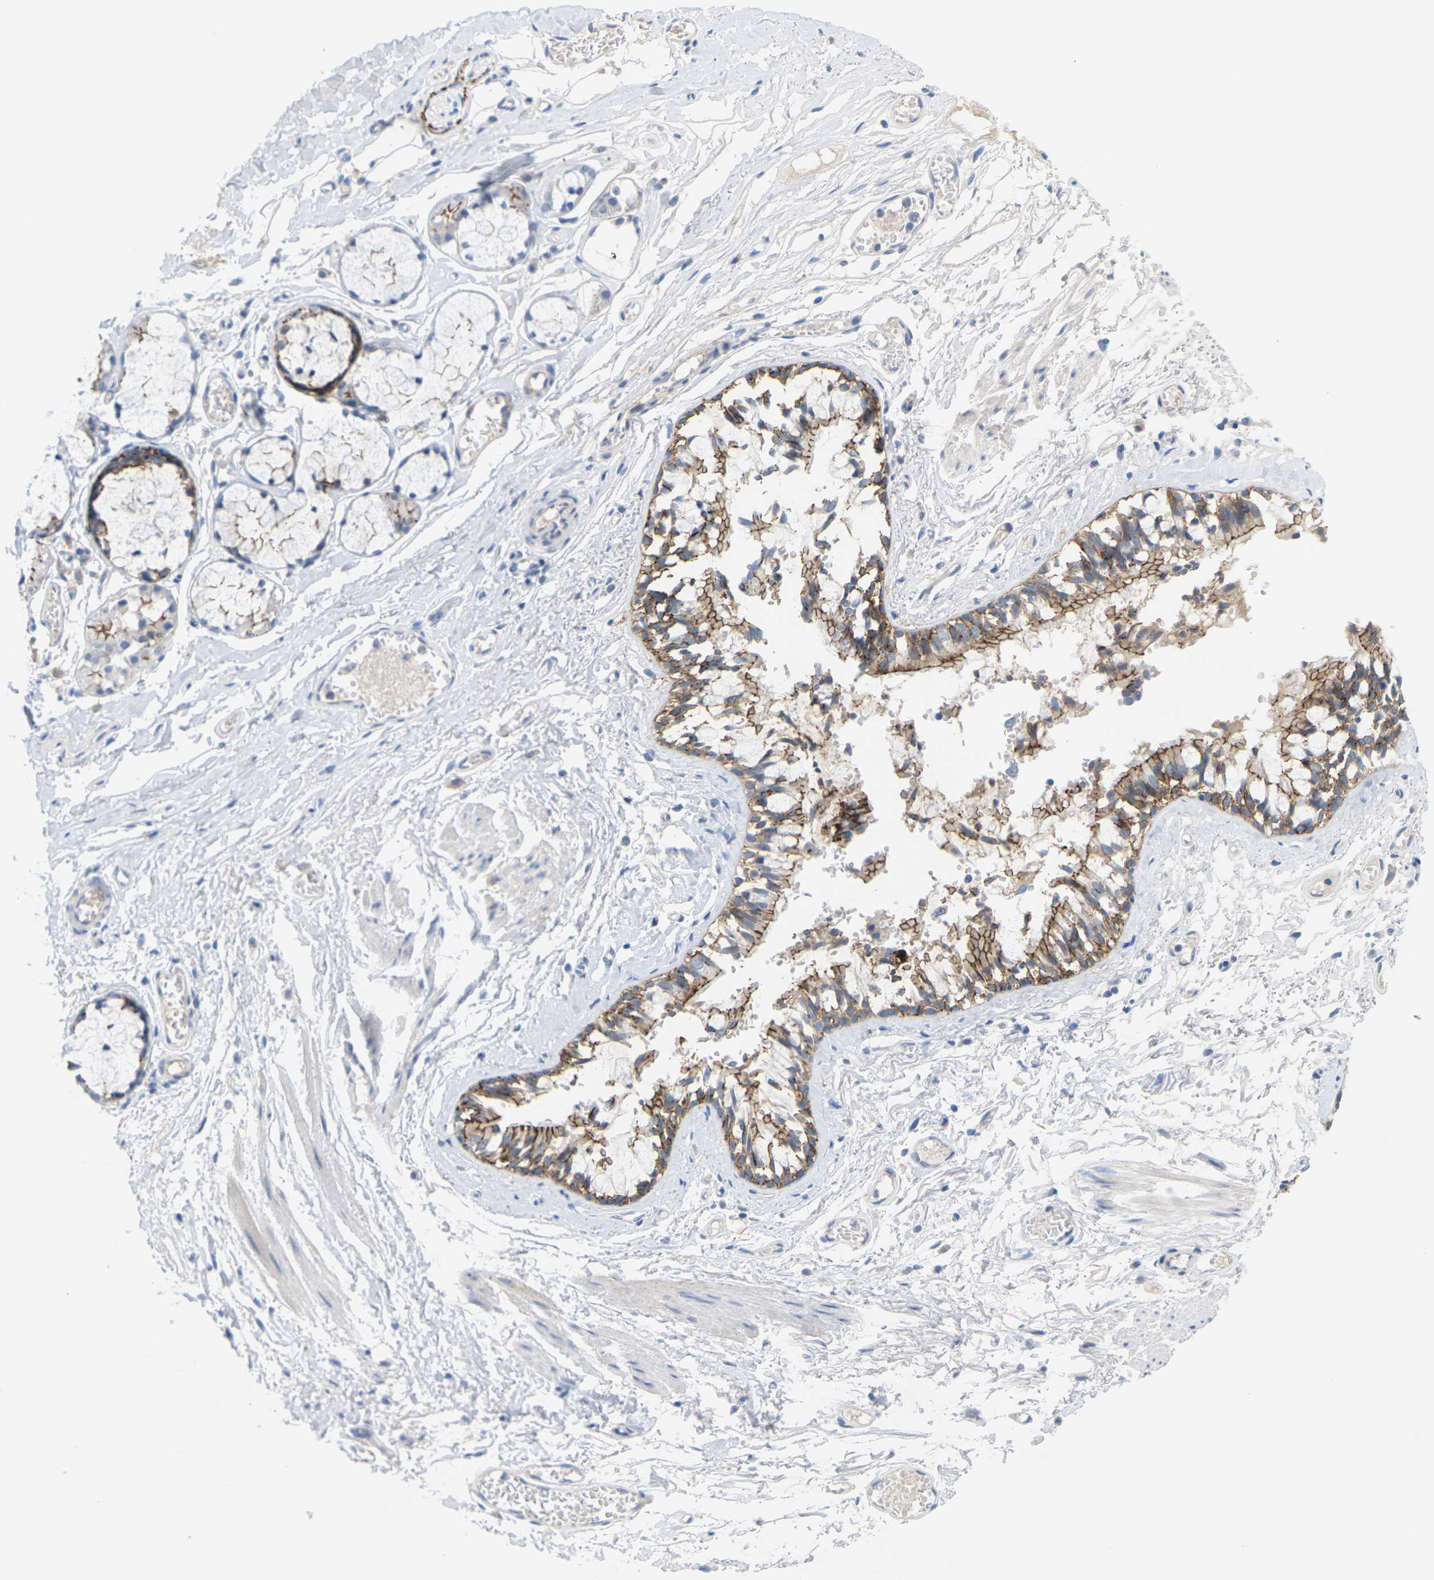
{"staining": {"intensity": "moderate", "quantity": ">75%", "location": "cytoplasmic/membranous"}, "tissue": "bronchus", "cell_type": "Respiratory epithelial cells", "image_type": "normal", "snomed": [{"axis": "morphology", "description": "Normal tissue, NOS"}, {"axis": "morphology", "description": "Inflammation, NOS"}, {"axis": "topography", "description": "Cartilage tissue"}, {"axis": "topography", "description": "Lung"}], "caption": "Brown immunohistochemical staining in benign bronchus exhibits moderate cytoplasmic/membranous expression in approximately >75% of respiratory epithelial cells.", "gene": "CLDN3", "patient": {"sex": "male", "age": 71}}